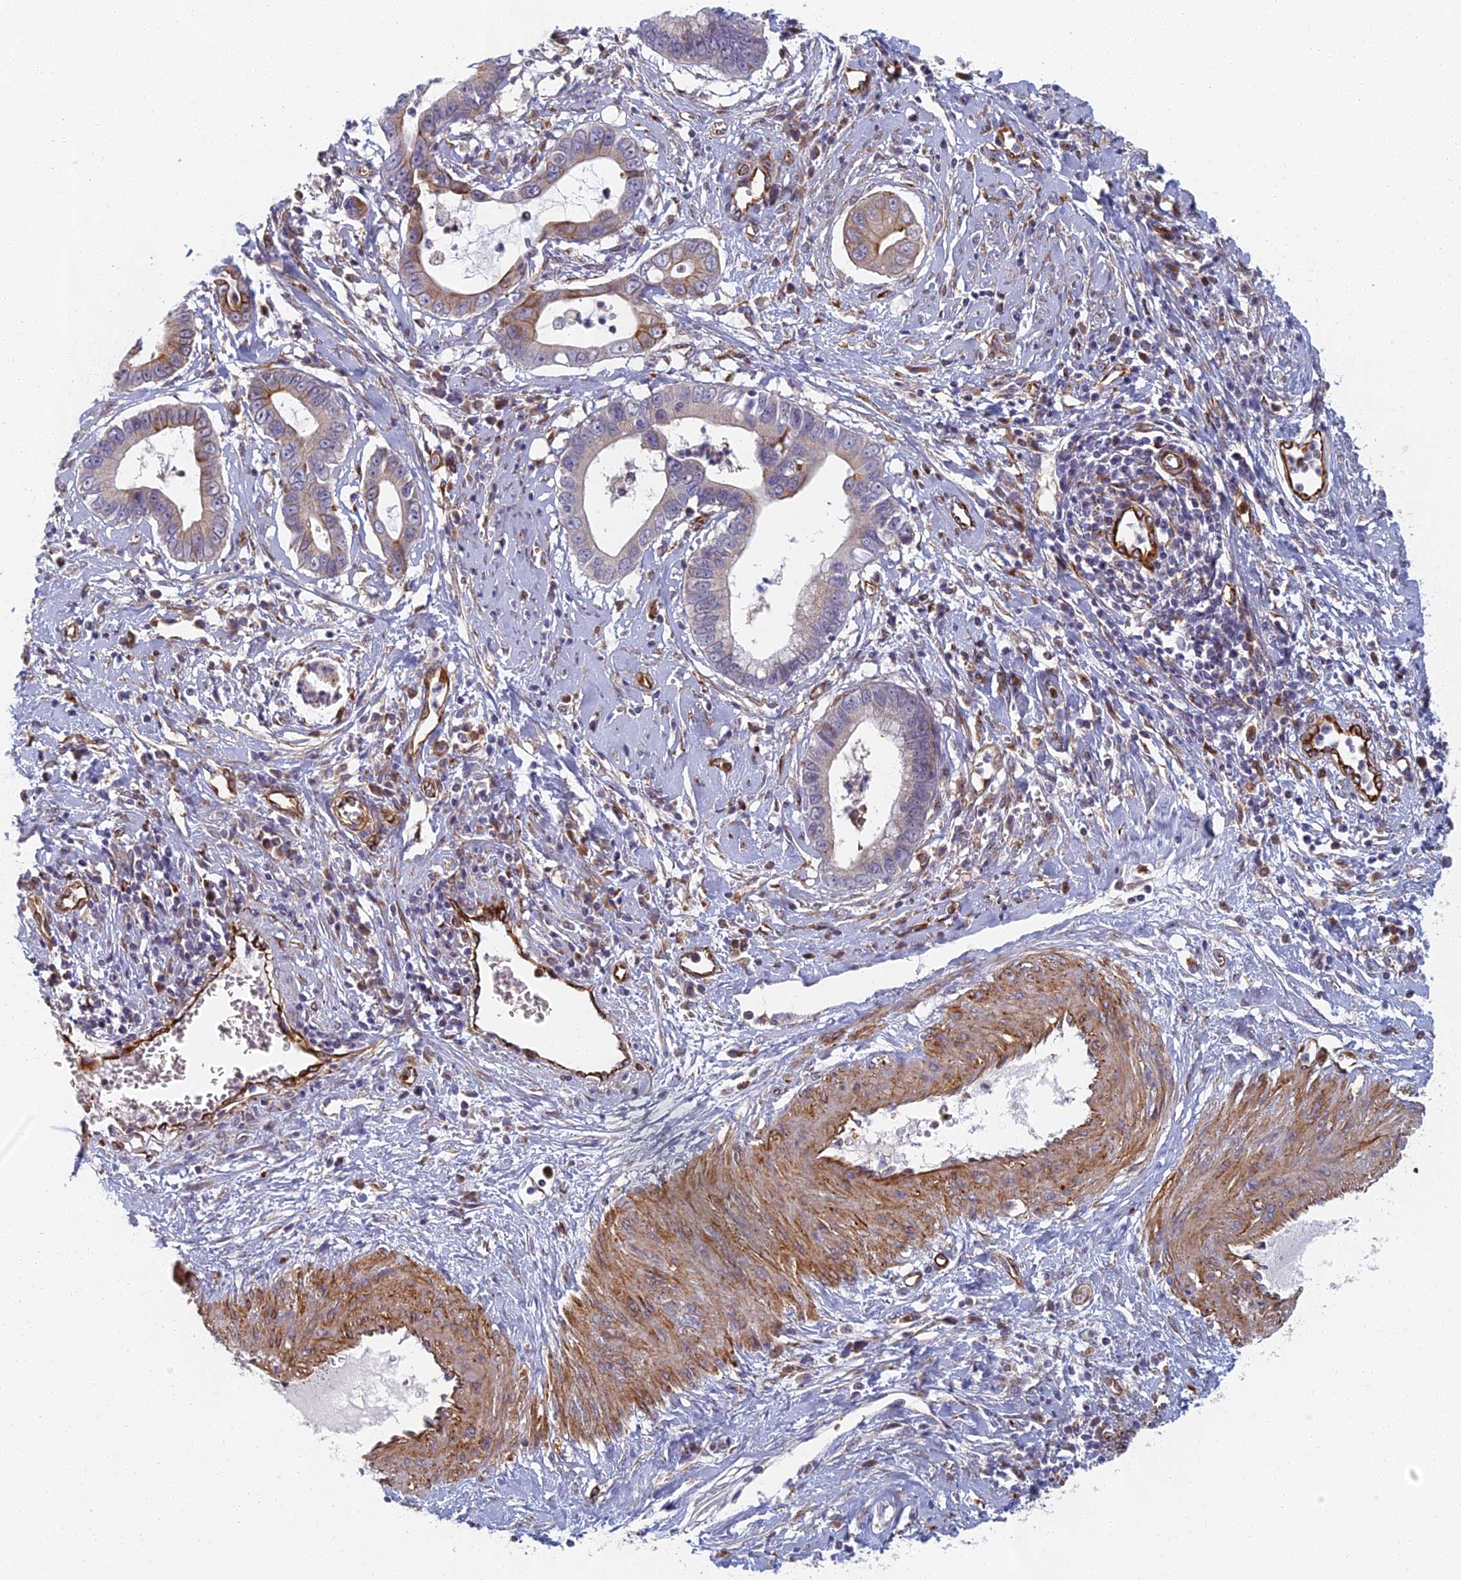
{"staining": {"intensity": "weak", "quantity": "<25%", "location": "cytoplasmic/membranous"}, "tissue": "cervical cancer", "cell_type": "Tumor cells", "image_type": "cancer", "snomed": [{"axis": "morphology", "description": "Adenocarcinoma, NOS"}, {"axis": "topography", "description": "Cervix"}], "caption": "Immunohistochemistry of human cervical cancer (adenocarcinoma) reveals no expression in tumor cells.", "gene": "ABCB10", "patient": {"sex": "female", "age": 44}}